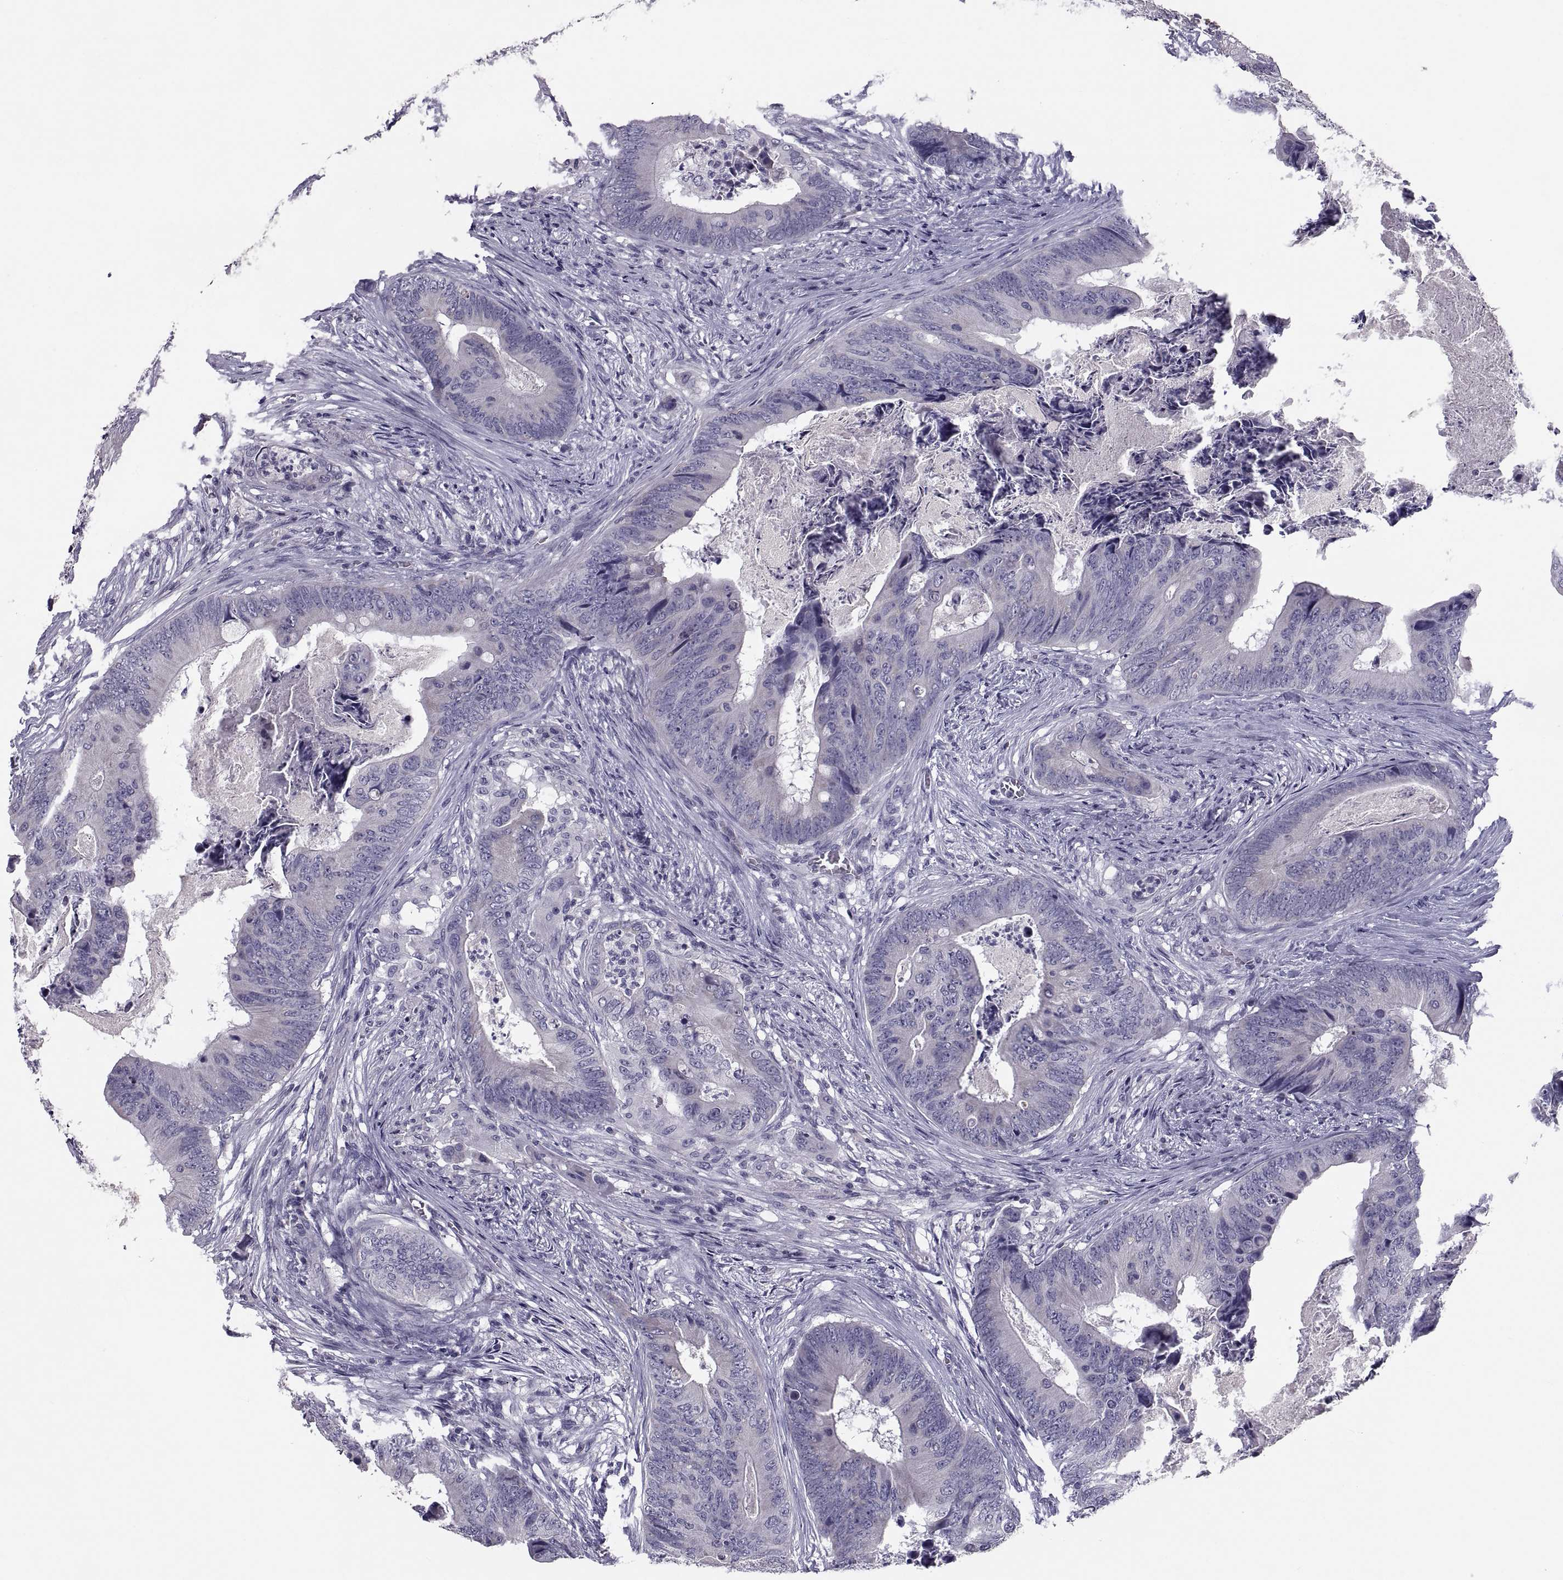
{"staining": {"intensity": "negative", "quantity": "none", "location": "none"}, "tissue": "colorectal cancer", "cell_type": "Tumor cells", "image_type": "cancer", "snomed": [{"axis": "morphology", "description": "Adenocarcinoma, NOS"}, {"axis": "topography", "description": "Colon"}], "caption": "A histopathology image of human adenocarcinoma (colorectal) is negative for staining in tumor cells.", "gene": "PDZRN4", "patient": {"sex": "male", "age": 84}}